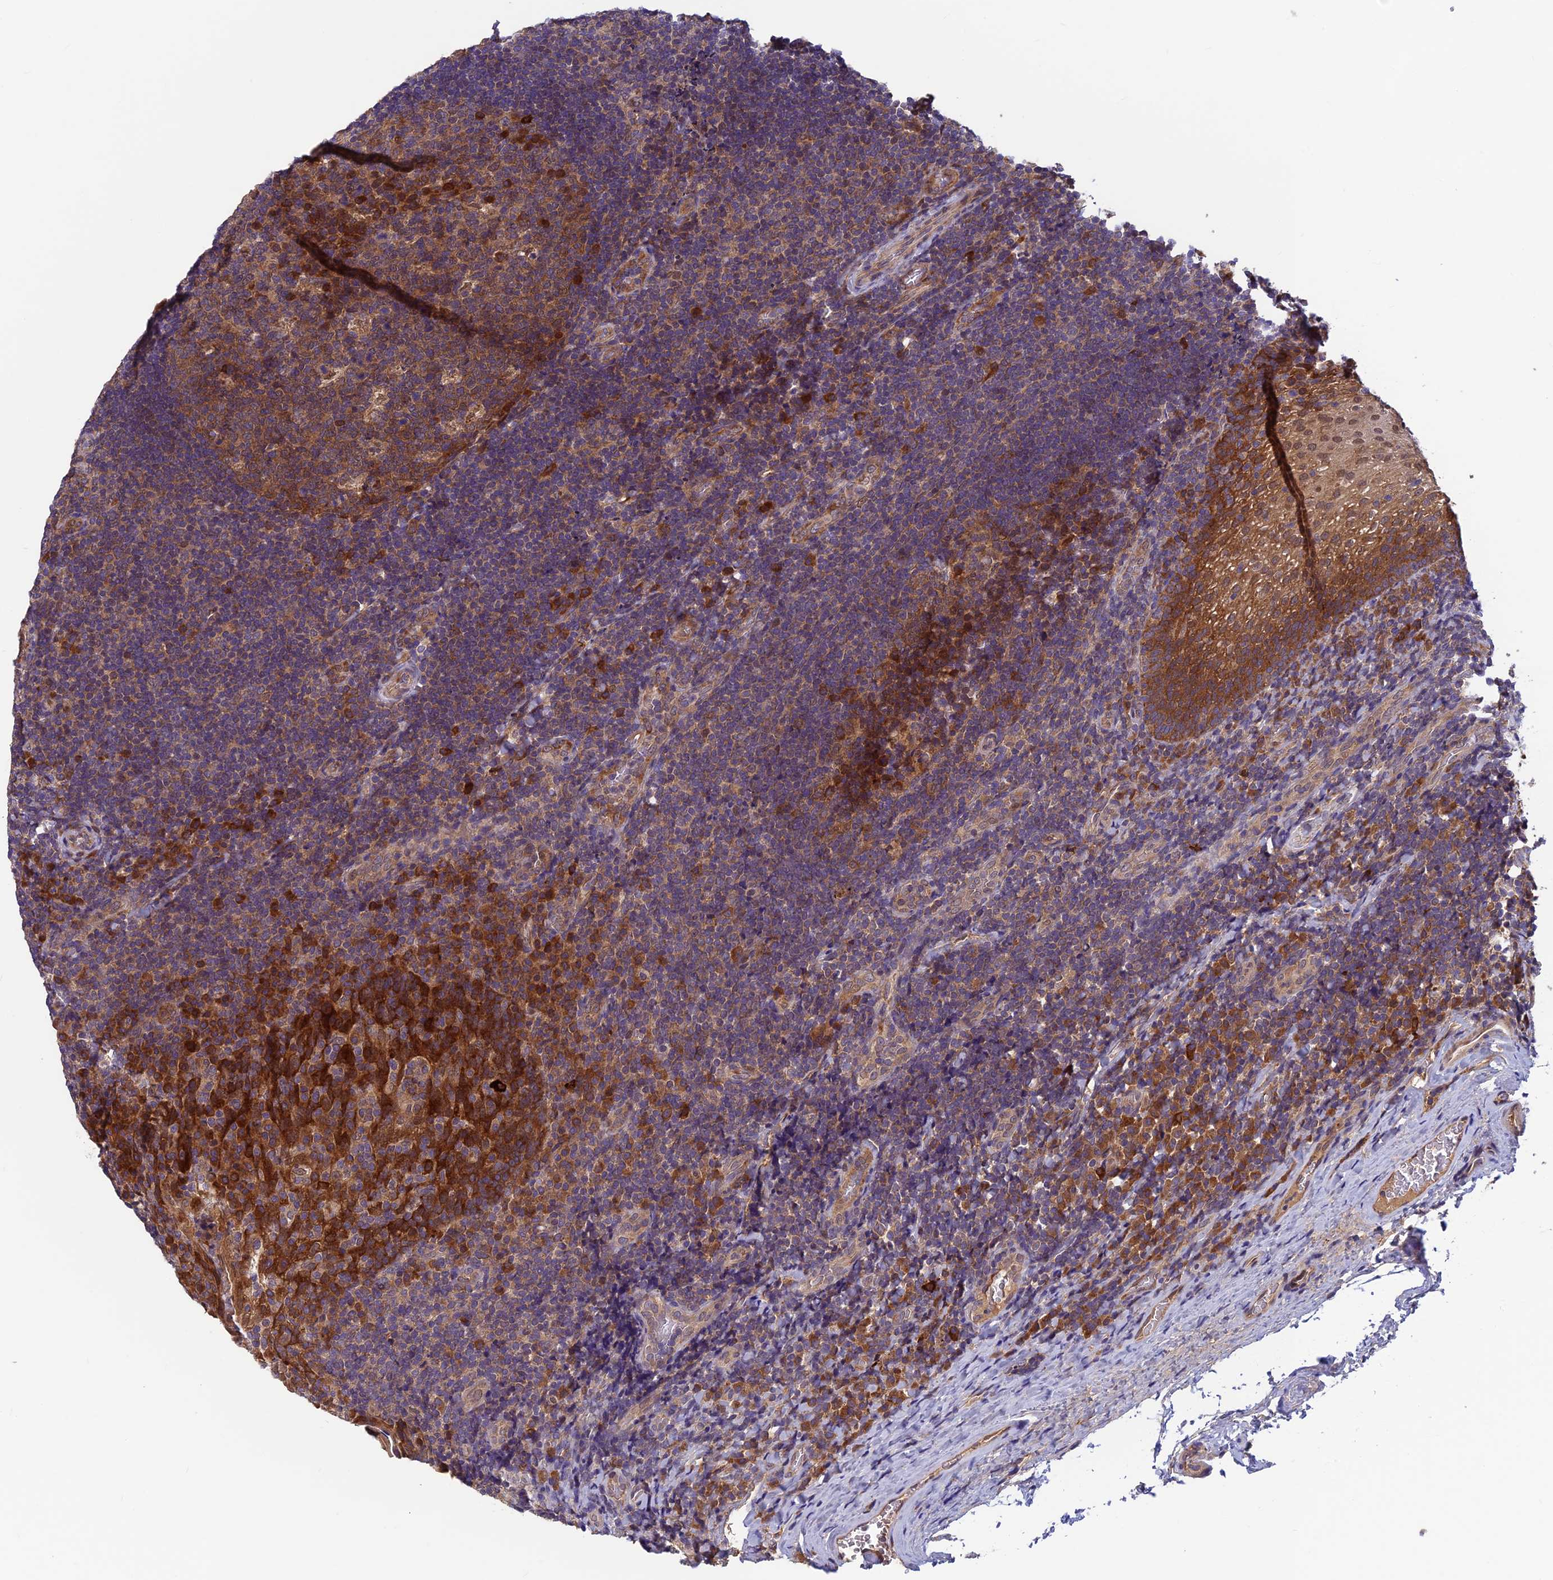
{"staining": {"intensity": "strong", "quantity": "<25%", "location": "cytoplasmic/membranous"}, "tissue": "tonsil", "cell_type": "Germinal center cells", "image_type": "normal", "snomed": [{"axis": "morphology", "description": "Normal tissue, NOS"}, {"axis": "topography", "description": "Tonsil"}], "caption": "Unremarkable tonsil demonstrates strong cytoplasmic/membranous staining in about <25% of germinal center cells, visualized by immunohistochemistry.", "gene": "CCDC15", "patient": {"sex": "male", "age": 17}}